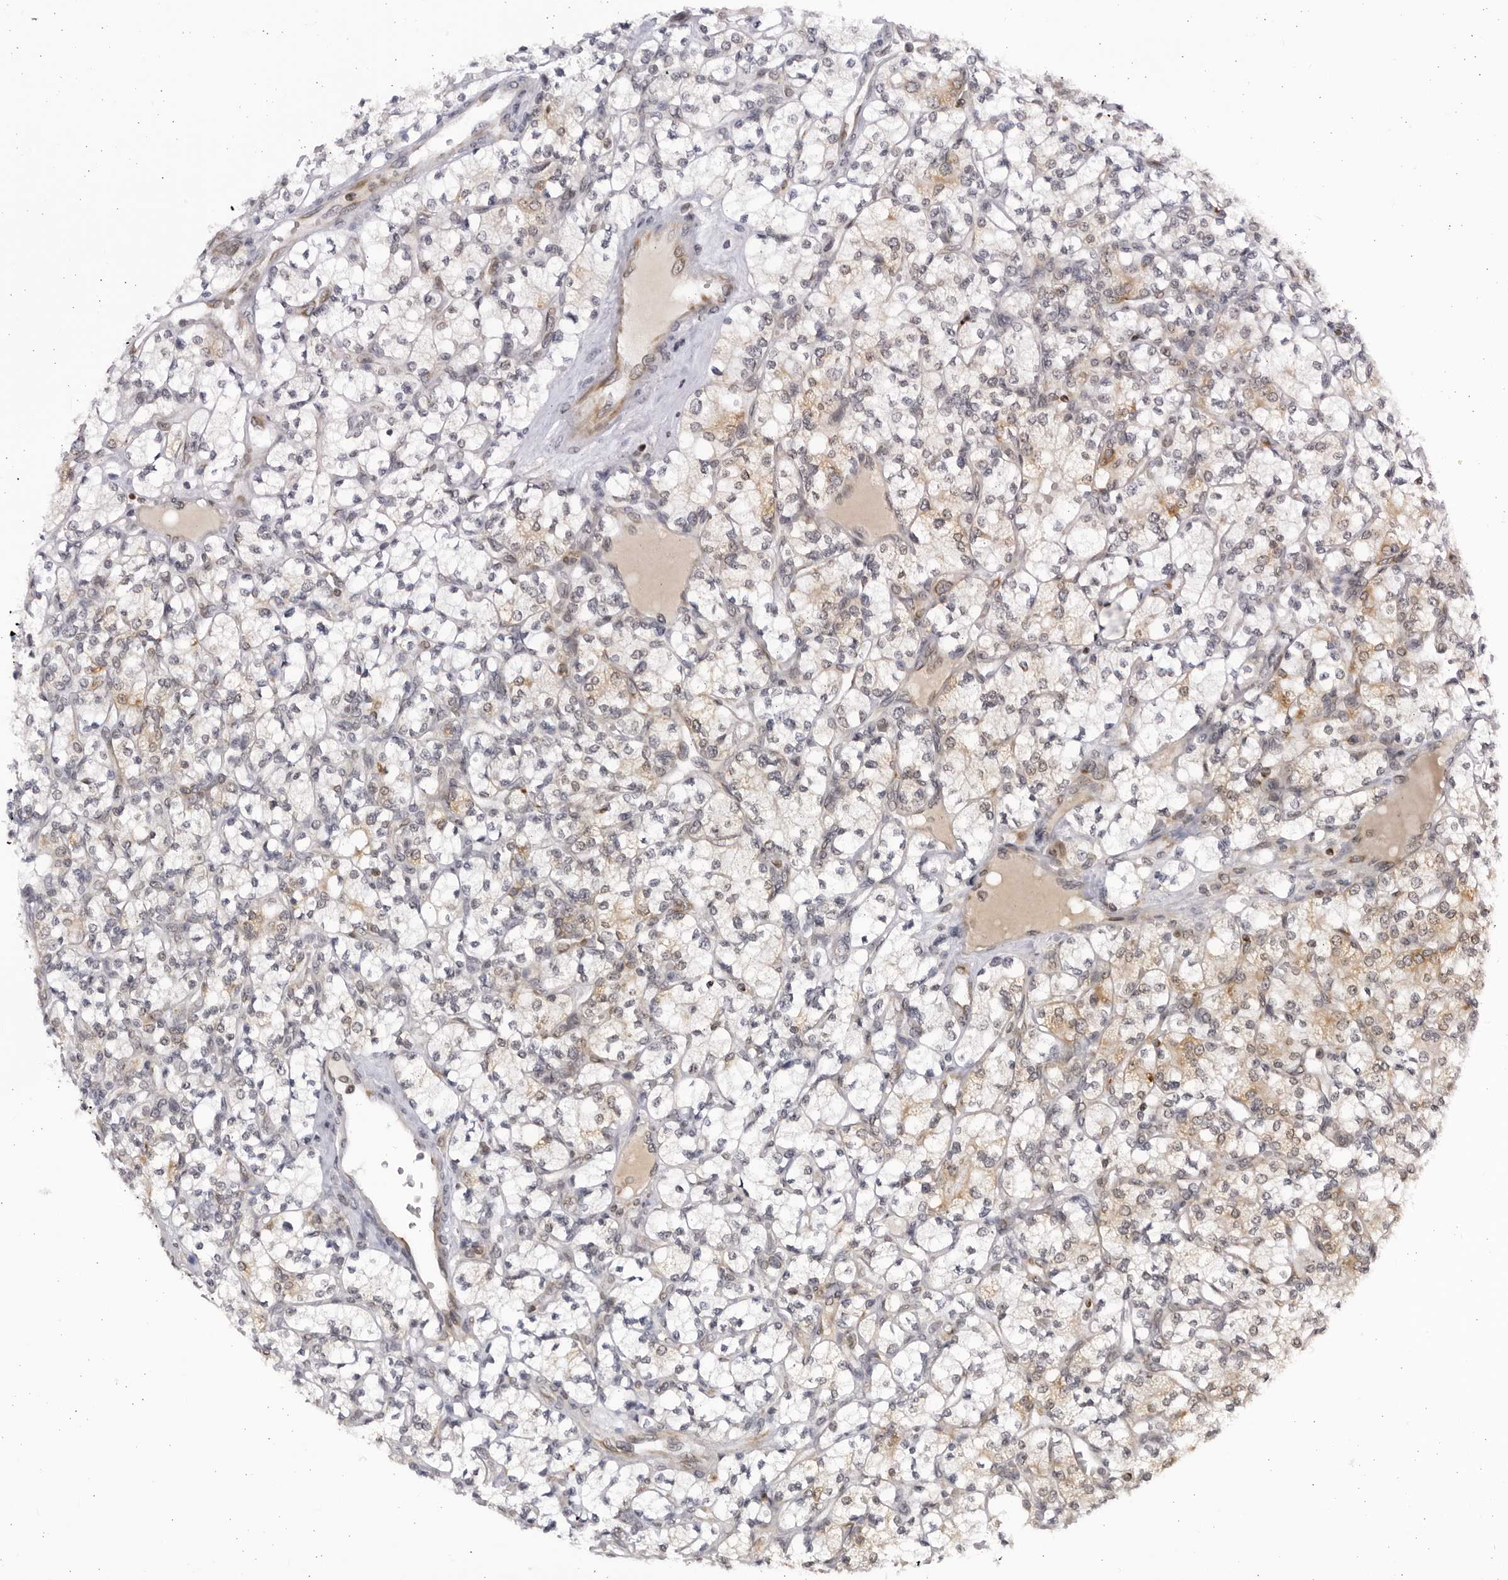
{"staining": {"intensity": "weak", "quantity": "<25%", "location": "cytoplasmic/membranous"}, "tissue": "renal cancer", "cell_type": "Tumor cells", "image_type": "cancer", "snomed": [{"axis": "morphology", "description": "Adenocarcinoma, NOS"}, {"axis": "topography", "description": "Kidney"}], "caption": "The photomicrograph shows no significant staining in tumor cells of renal cancer.", "gene": "SLC25A22", "patient": {"sex": "male", "age": 77}}